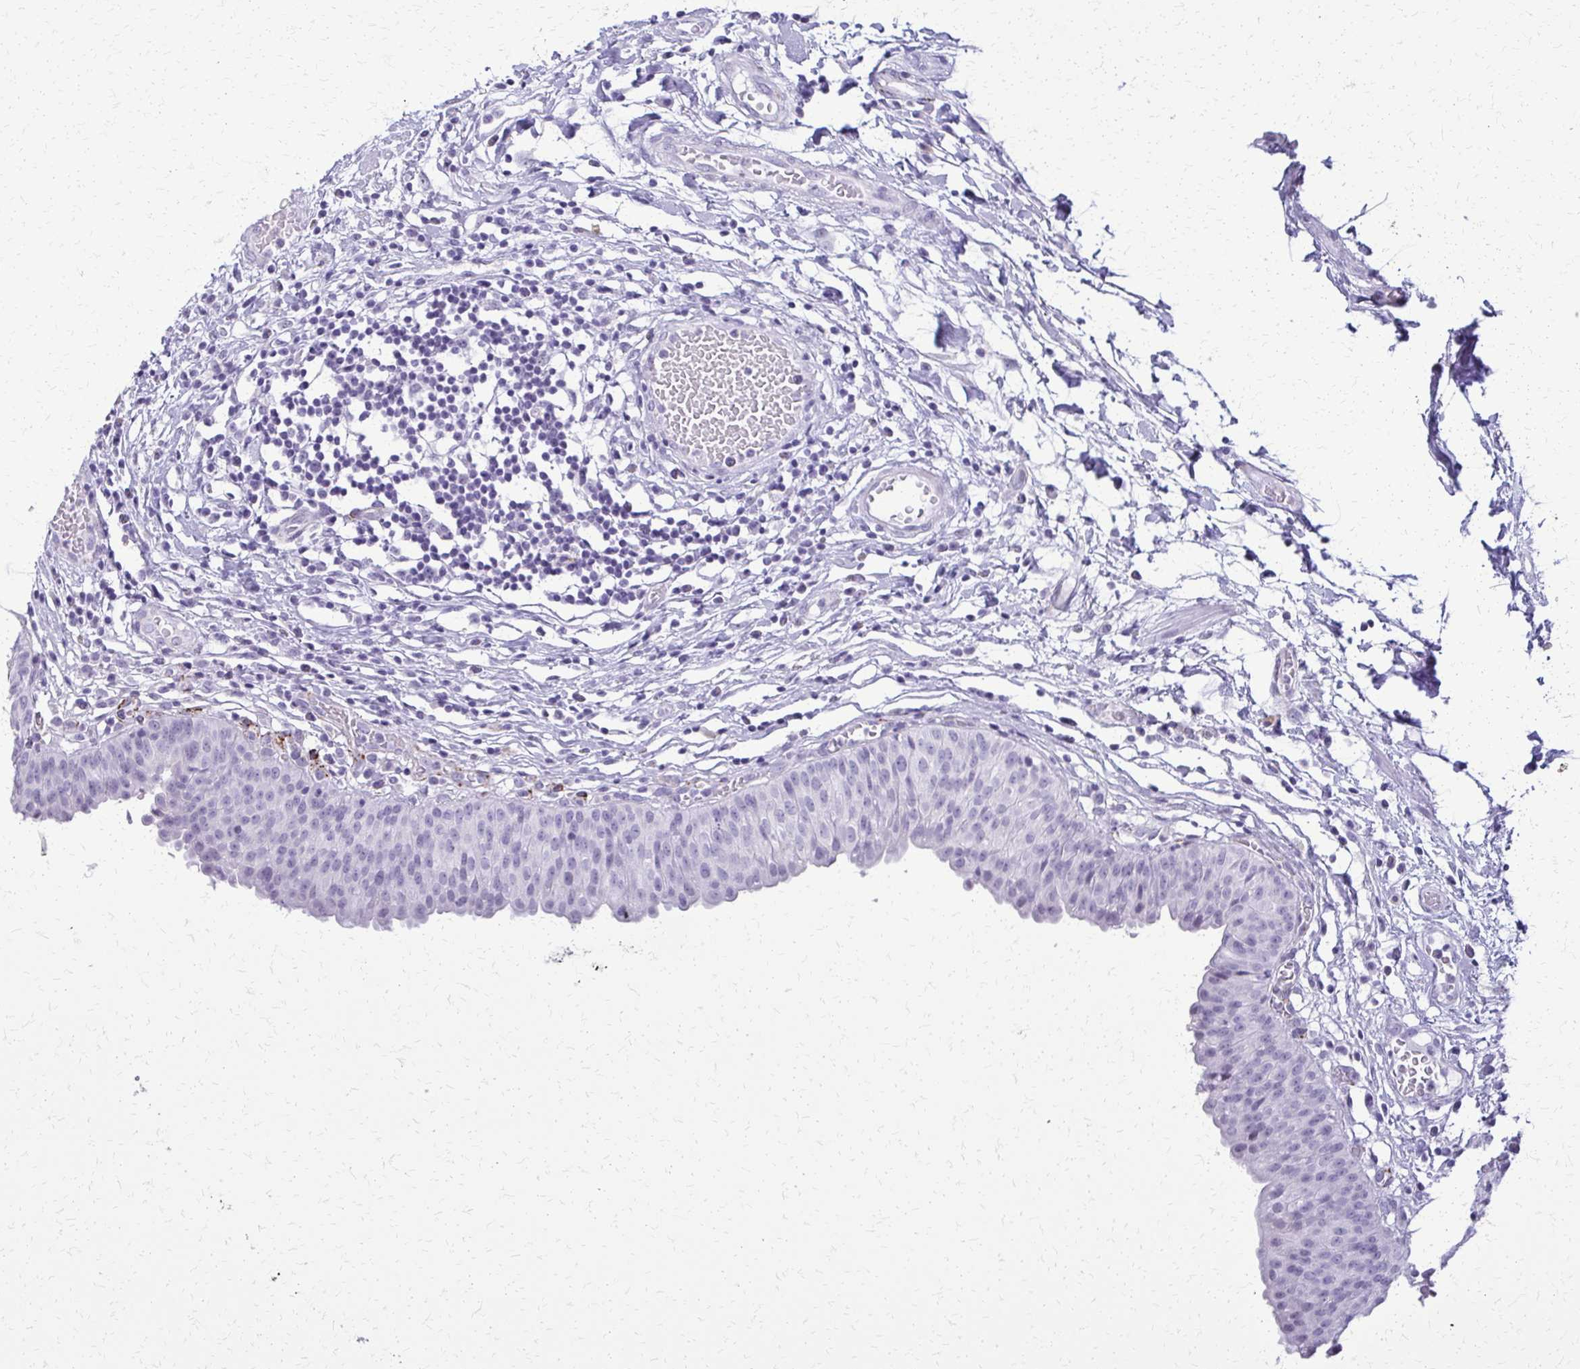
{"staining": {"intensity": "negative", "quantity": "none", "location": "none"}, "tissue": "urinary bladder", "cell_type": "Urothelial cells", "image_type": "normal", "snomed": [{"axis": "morphology", "description": "Normal tissue, NOS"}, {"axis": "topography", "description": "Urinary bladder"}], "caption": "Human urinary bladder stained for a protein using IHC demonstrates no positivity in urothelial cells.", "gene": "FAM162B", "patient": {"sex": "male", "age": 64}}